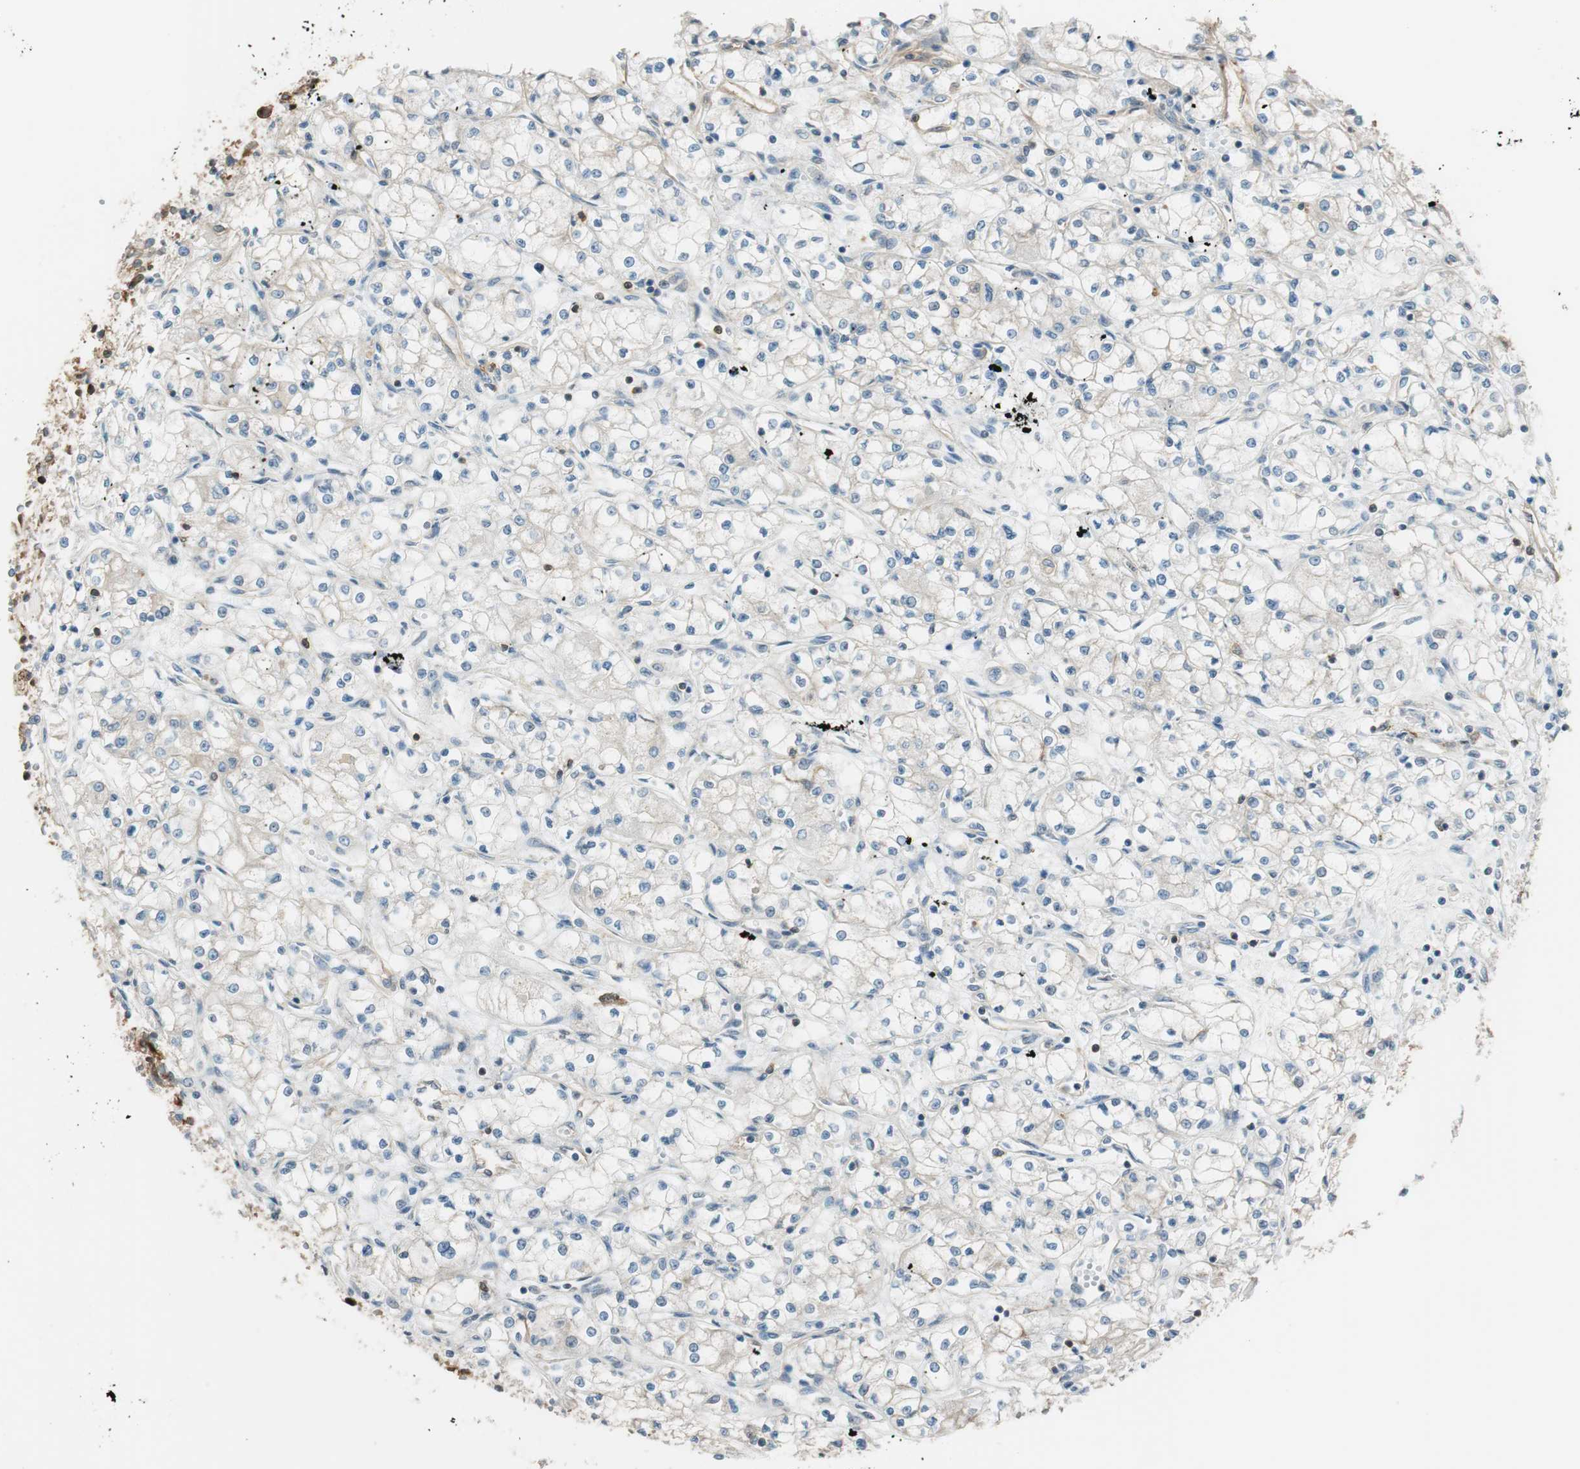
{"staining": {"intensity": "negative", "quantity": "none", "location": "none"}, "tissue": "renal cancer", "cell_type": "Tumor cells", "image_type": "cancer", "snomed": [{"axis": "morphology", "description": "Normal tissue, NOS"}, {"axis": "morphology", "description": "Adenocarcinoma, NOS"}, {"axis": "topography", "description": "Kidney"}], "caption": "A high-resolution photomicrograph shows IHC staining of adenocarcinoma (renal), which reveals no significant staining in tumor cells.", "gene": "PI4K2B", "patient": {"sex": "male", "age": 59}}